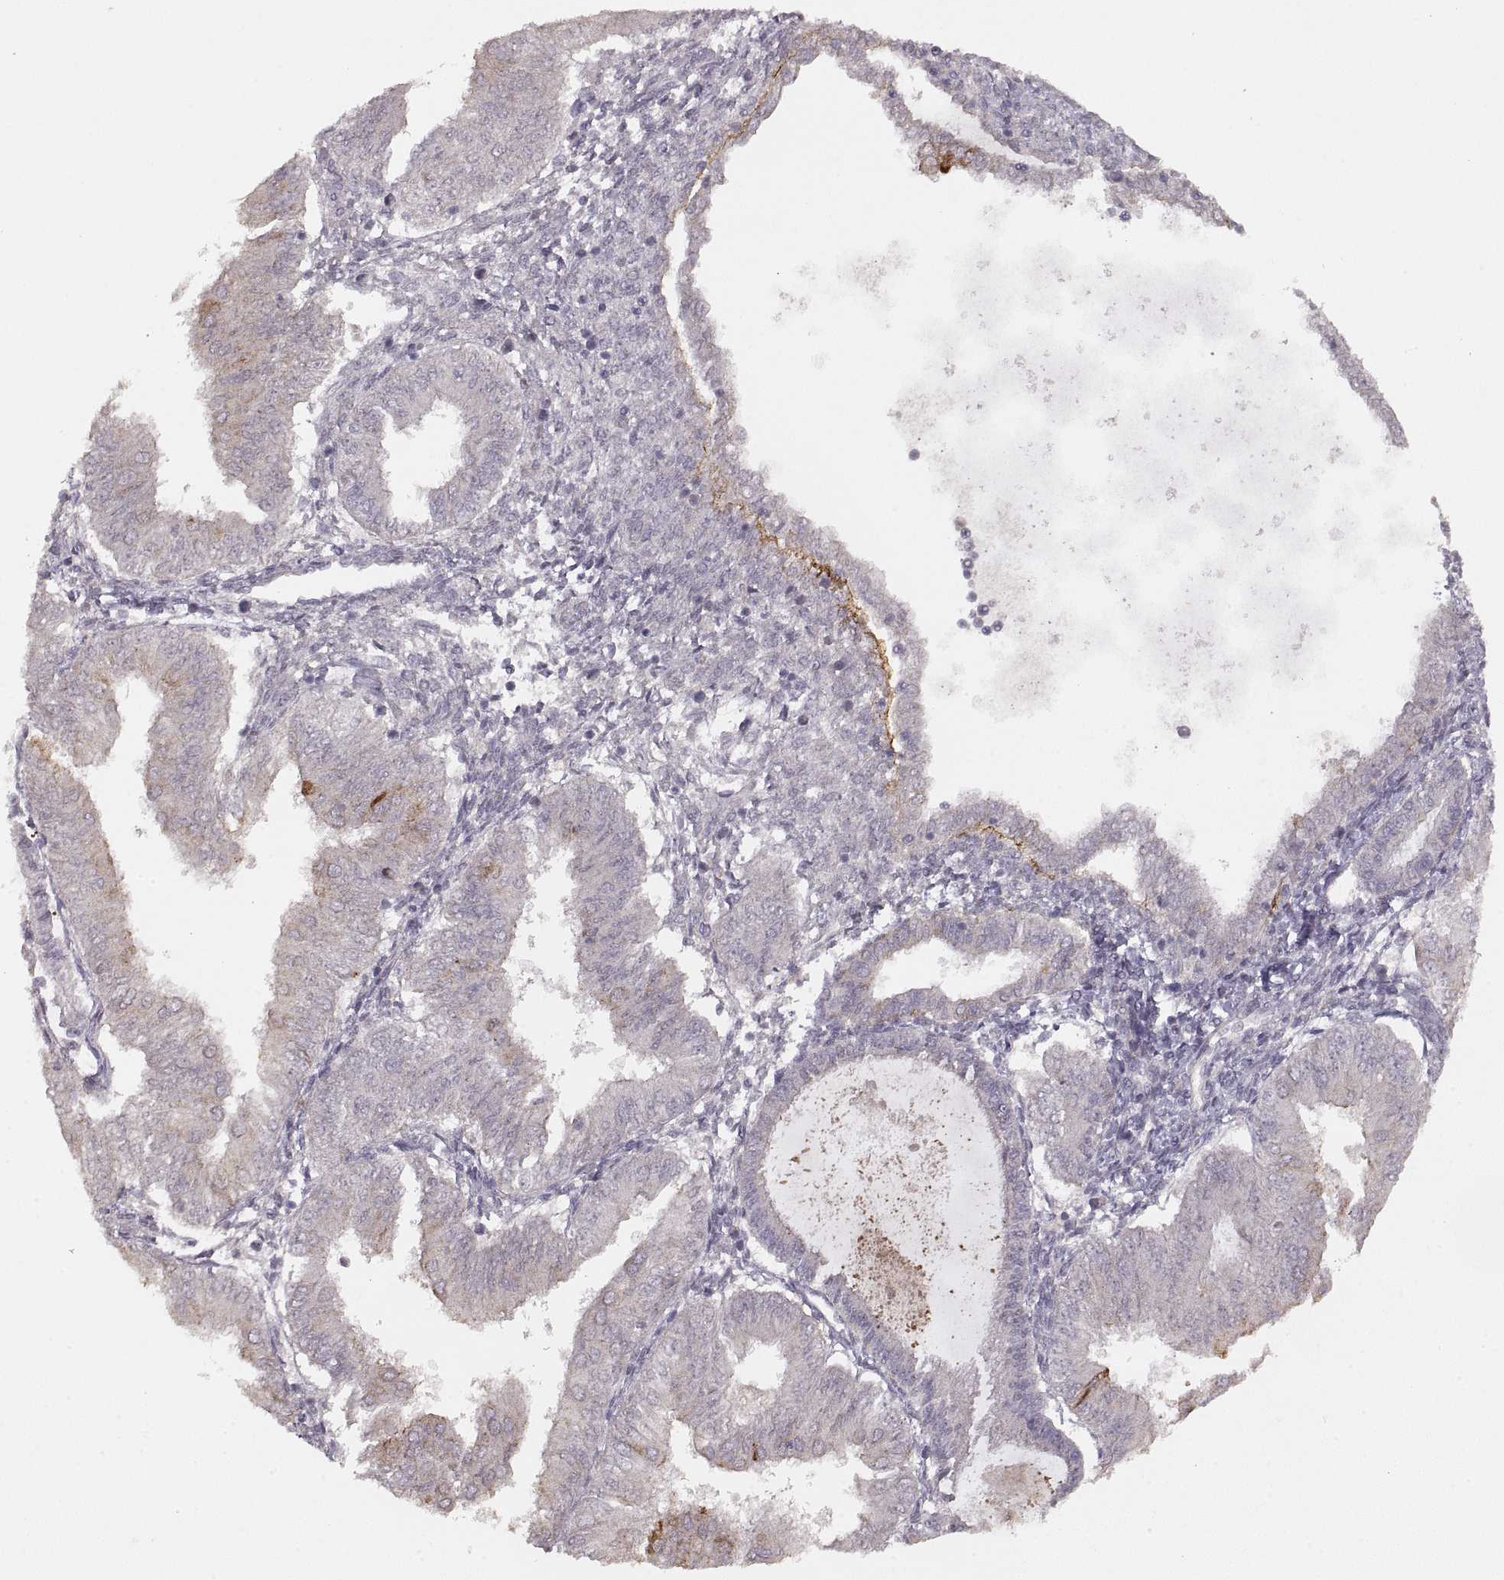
{"staining": {"intensity": "negative", "quantity": "none", "location": "none"}, "tissue": "endometrial cancer", "cell_type": "Tumor cells", "image_type": "cancer", "snomed": [{"axis": "morphology", "description": "Adenocarcinoma, NOS"}, {"axis": "topography", "description": "Endometrium"}], "caption": "Immunohistochemistry of human endometrial cancer (adenocarcinoma) reveals no staining in tumor cells.", "gene": "LAMC2", "patient": {"sex": "female", "age": 53}}